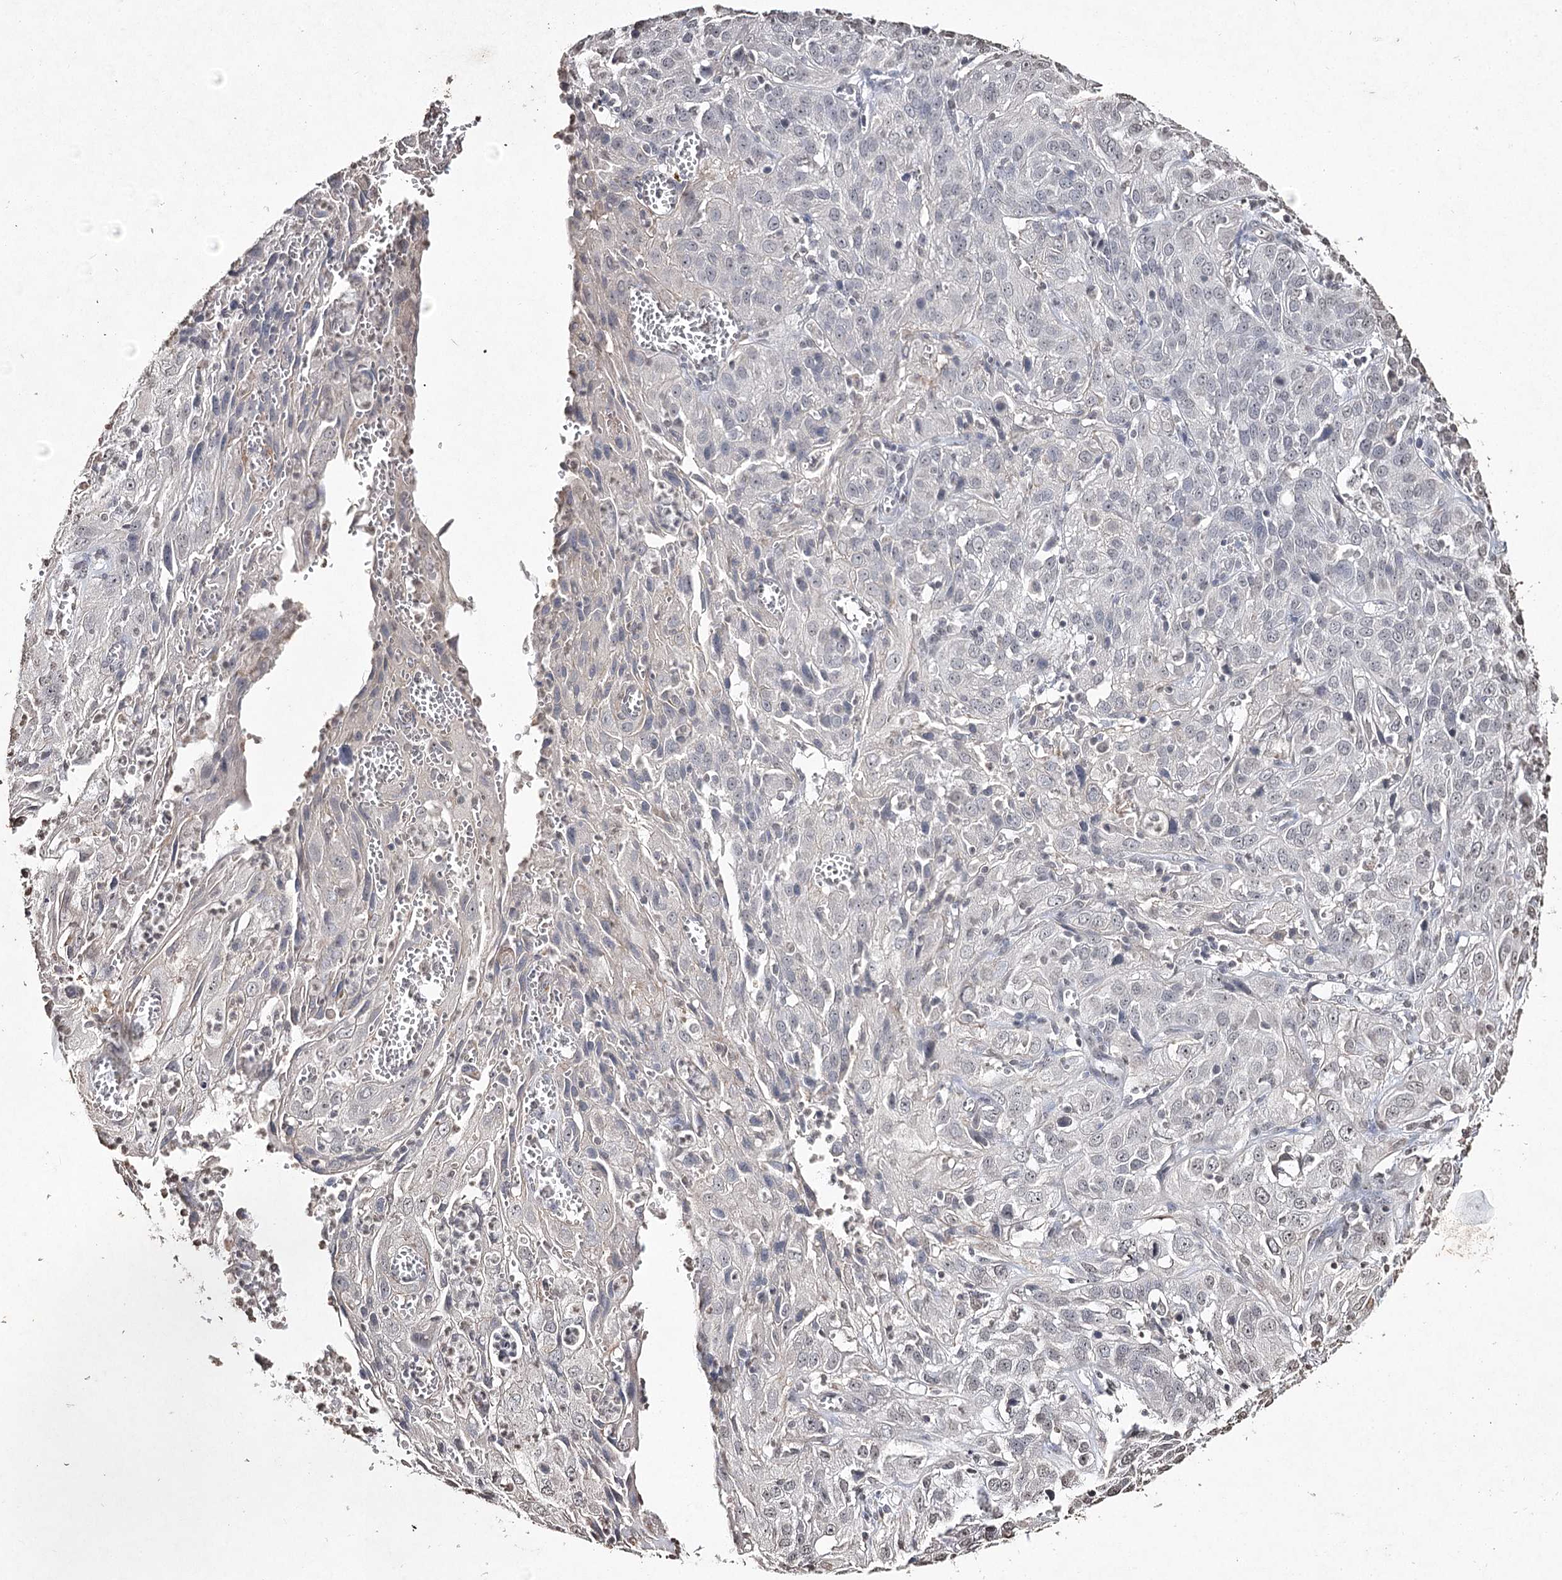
{"staining": {"intensity": "negative", "quantity": "none", "location": "none"}, "tissue": "cervical cancer", "cell_type": "Tumor cells", "image_type": "cancer", "snomed": [{"axis": "morphology", "description": "Squamous cell carcinoma, NOS"}, {"axis": "topography", "description": "Cervix"}], "caption": "IHC image of neoplastic tissue: cervical cancer stained with DAB demonstrates no significant protein positivity in tumor cells.", "gene": "DMXL1", "patient": {"sex": "female", "age": 32}}